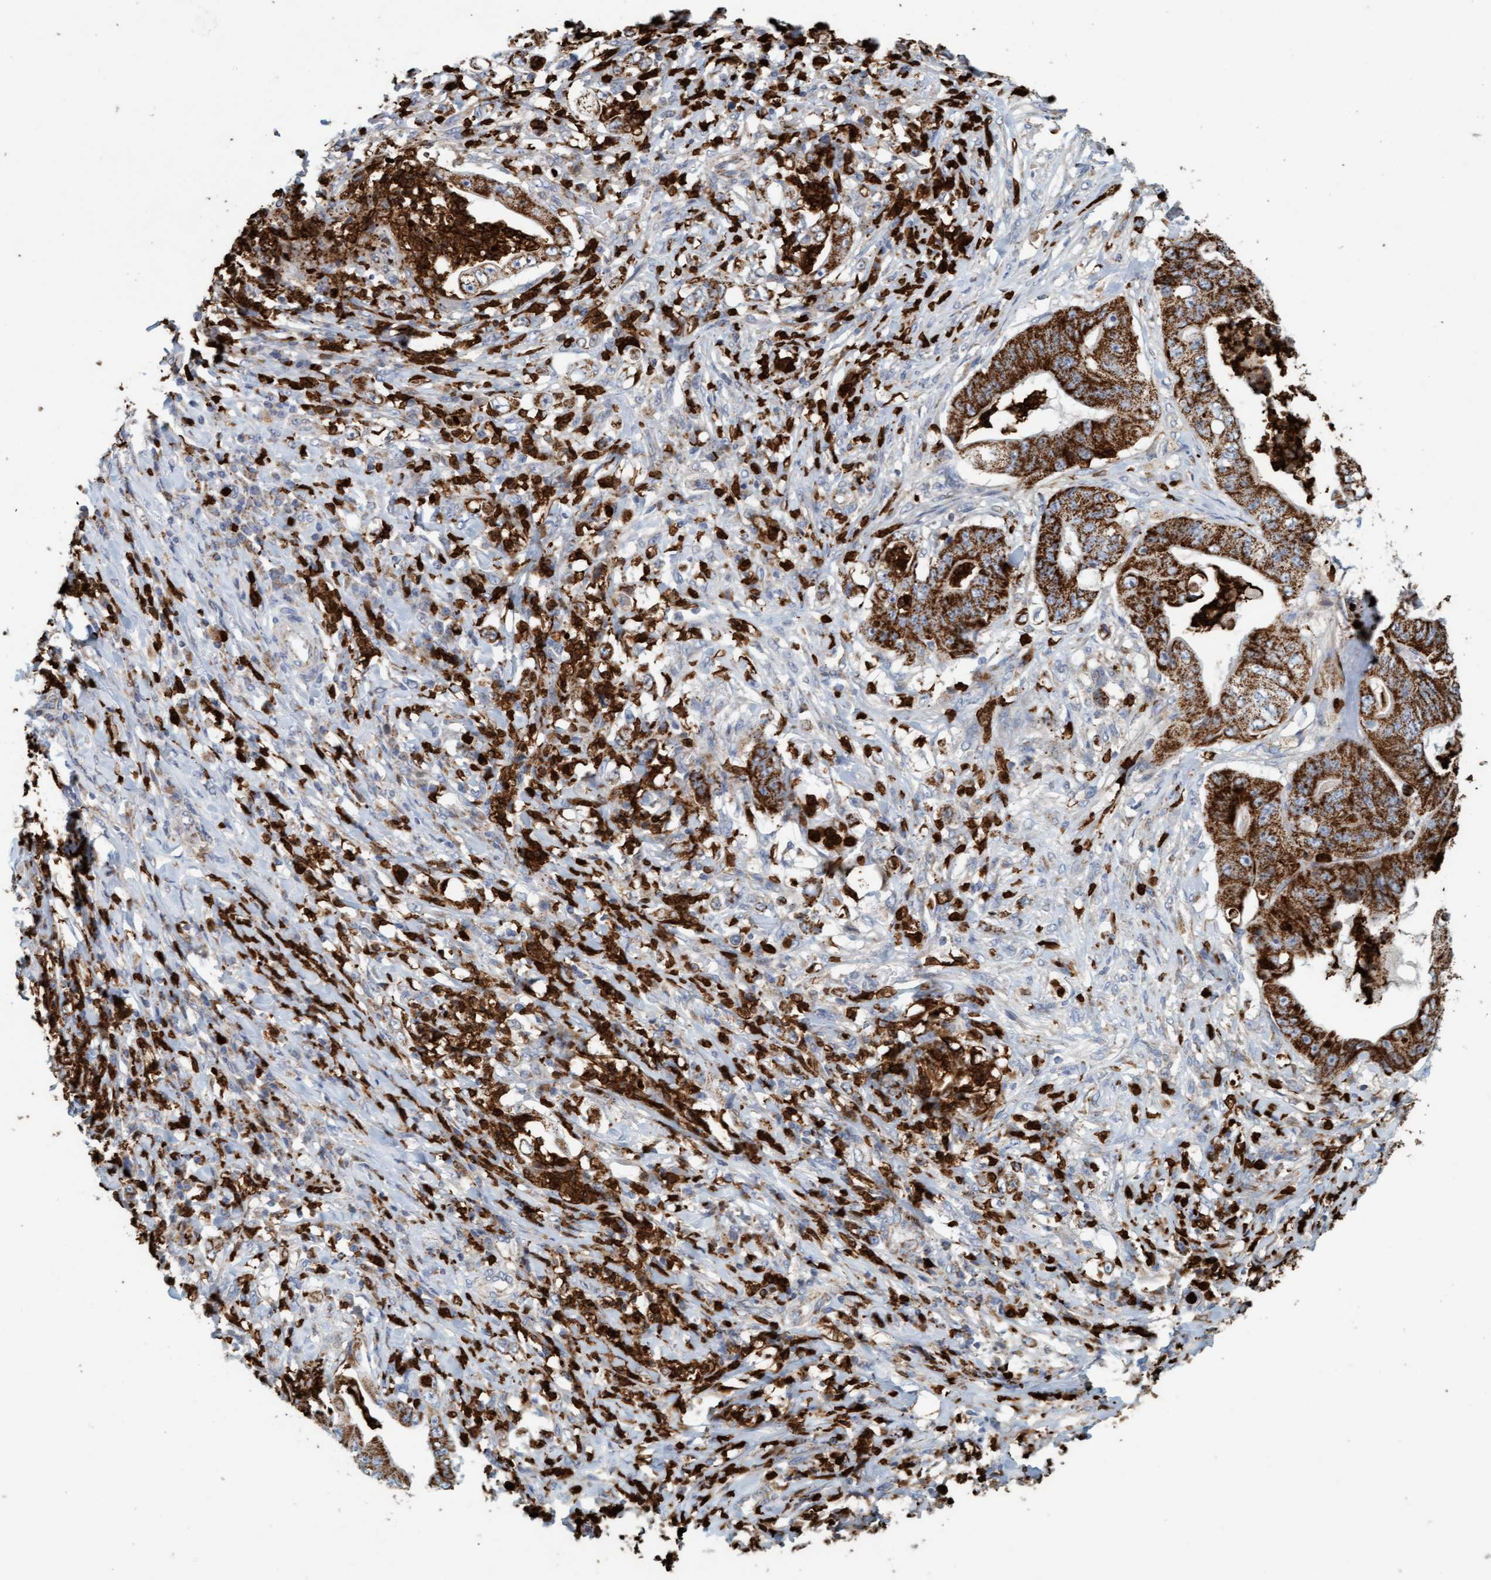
{"staining": {"intensity": "strong", "quantity": ">75%", "location": "cytoplasmic/membranous"}, "tissue": "stomach cancer", "cell_type": "Tumor cells", "image_type": "cancer", "snomed": [{"axis": "morphology", "description": "Adenocarcinoma, NOS"}, {"axis": "topography", "description": "Stomach"}], "caption": "Protein staining of stomach cancer tissue exhibits strong cytoplasmic/membranous positivity in about >75% of tumor cells. (IHC, brightfield microscopy, high magnification).", "gene": "B9D1", "patient": {"sex": "female", "age": 73}}